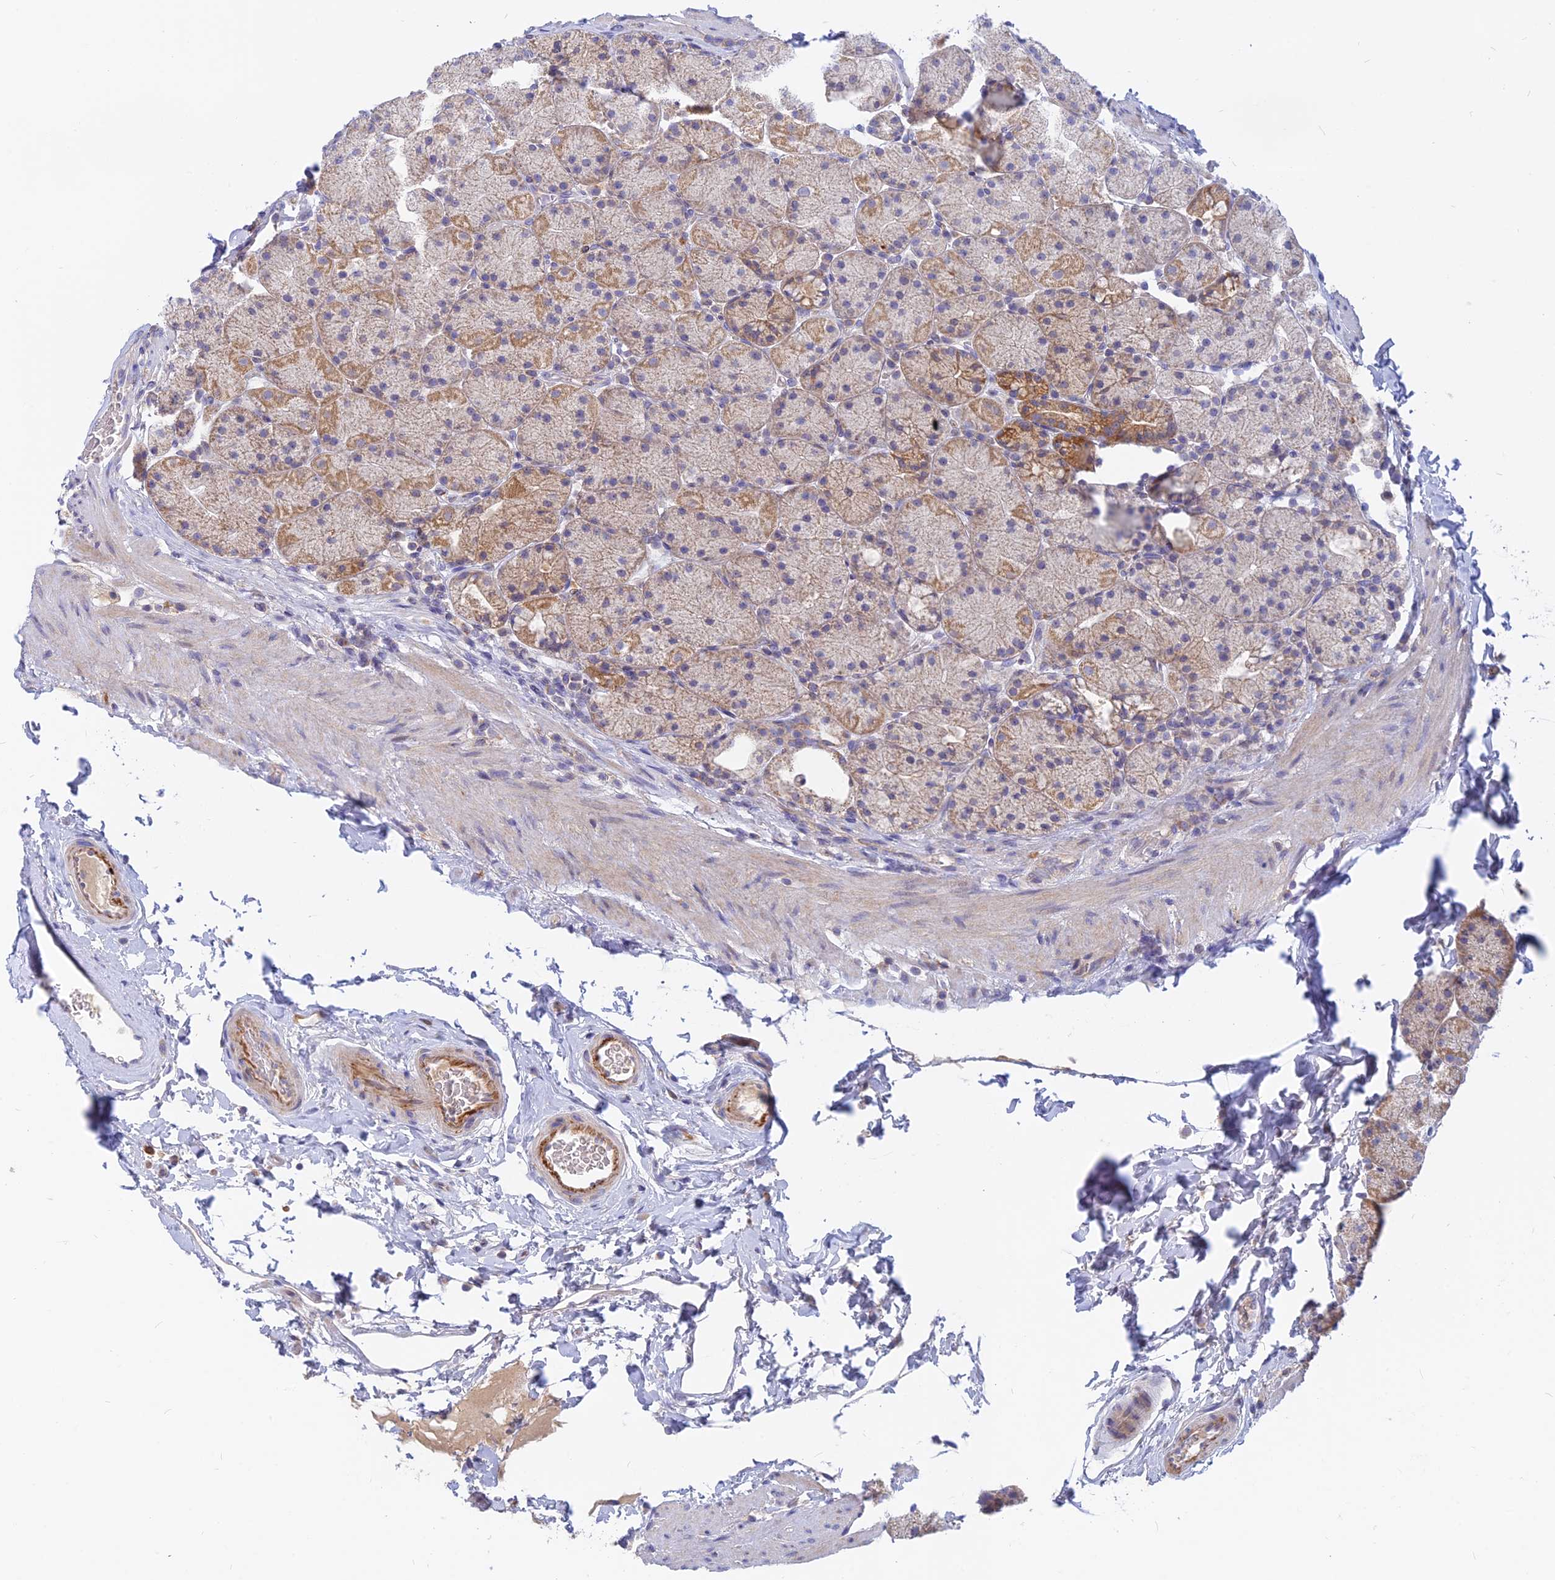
{"staining": {"intensity": "moderate", "quantity": "25%-75%", "location": "cytoplasmic/membranous"}, "tissue": "stomach", "cell_type": "Glandular cells", "image_type": "normal", "snomed": [{"axis": "morphology", "description": "Normal tissue, NOS"}, {"axis": "topography", "description": "Stomach, upper"}, {"axis": "topography", "description": "Stomach, lower"}], "caption": "The micrograph reveals a brown stain indicating the presence of a protein in the cytoplasmic/membranous of glandular cells in stomach. (DAB IHC with brightfield microscopy, high magnification).", "gene": "CACNA1B", "patient": {"sex": "male", "age": 67}}